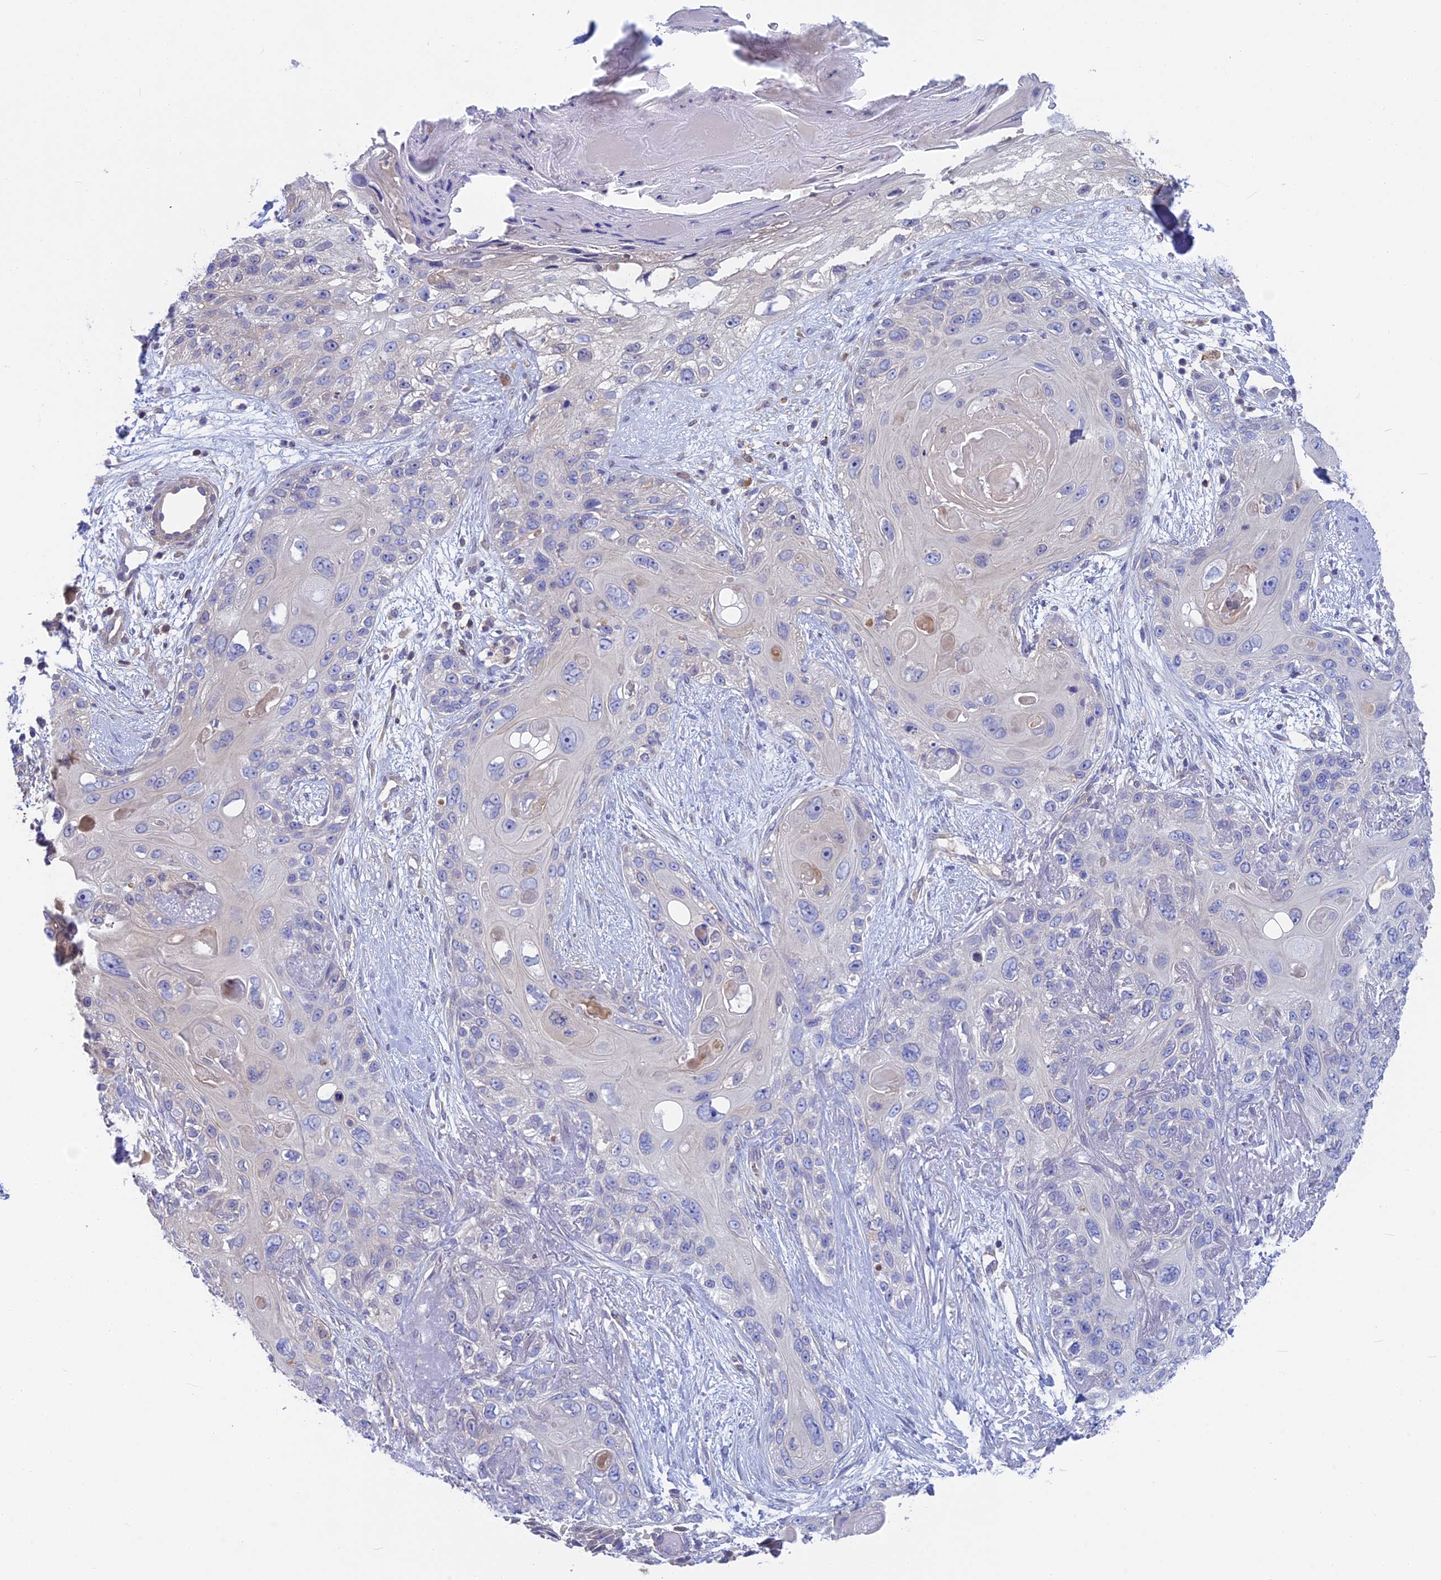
{"staining": {"intensity": "negative", "quantity": "none", "location": "none"}, "tissue": "skin cancer", "cell_type": "Tumor cells", "image_type": "cancer", "snomed": [{"axis": "morphology", "description": "Normal tissue, NOS"}, {"axis": "morphology", "description": "Squamous cell carcinoma, NOS"}, {"axis": "topography", "description": "Skin"}], "caption": "There is no significant staining in tumor cells of squamous cell carcinoma (skin).", "gene": "SNAP91", "patient": {"sex": "male", "age": 72}}